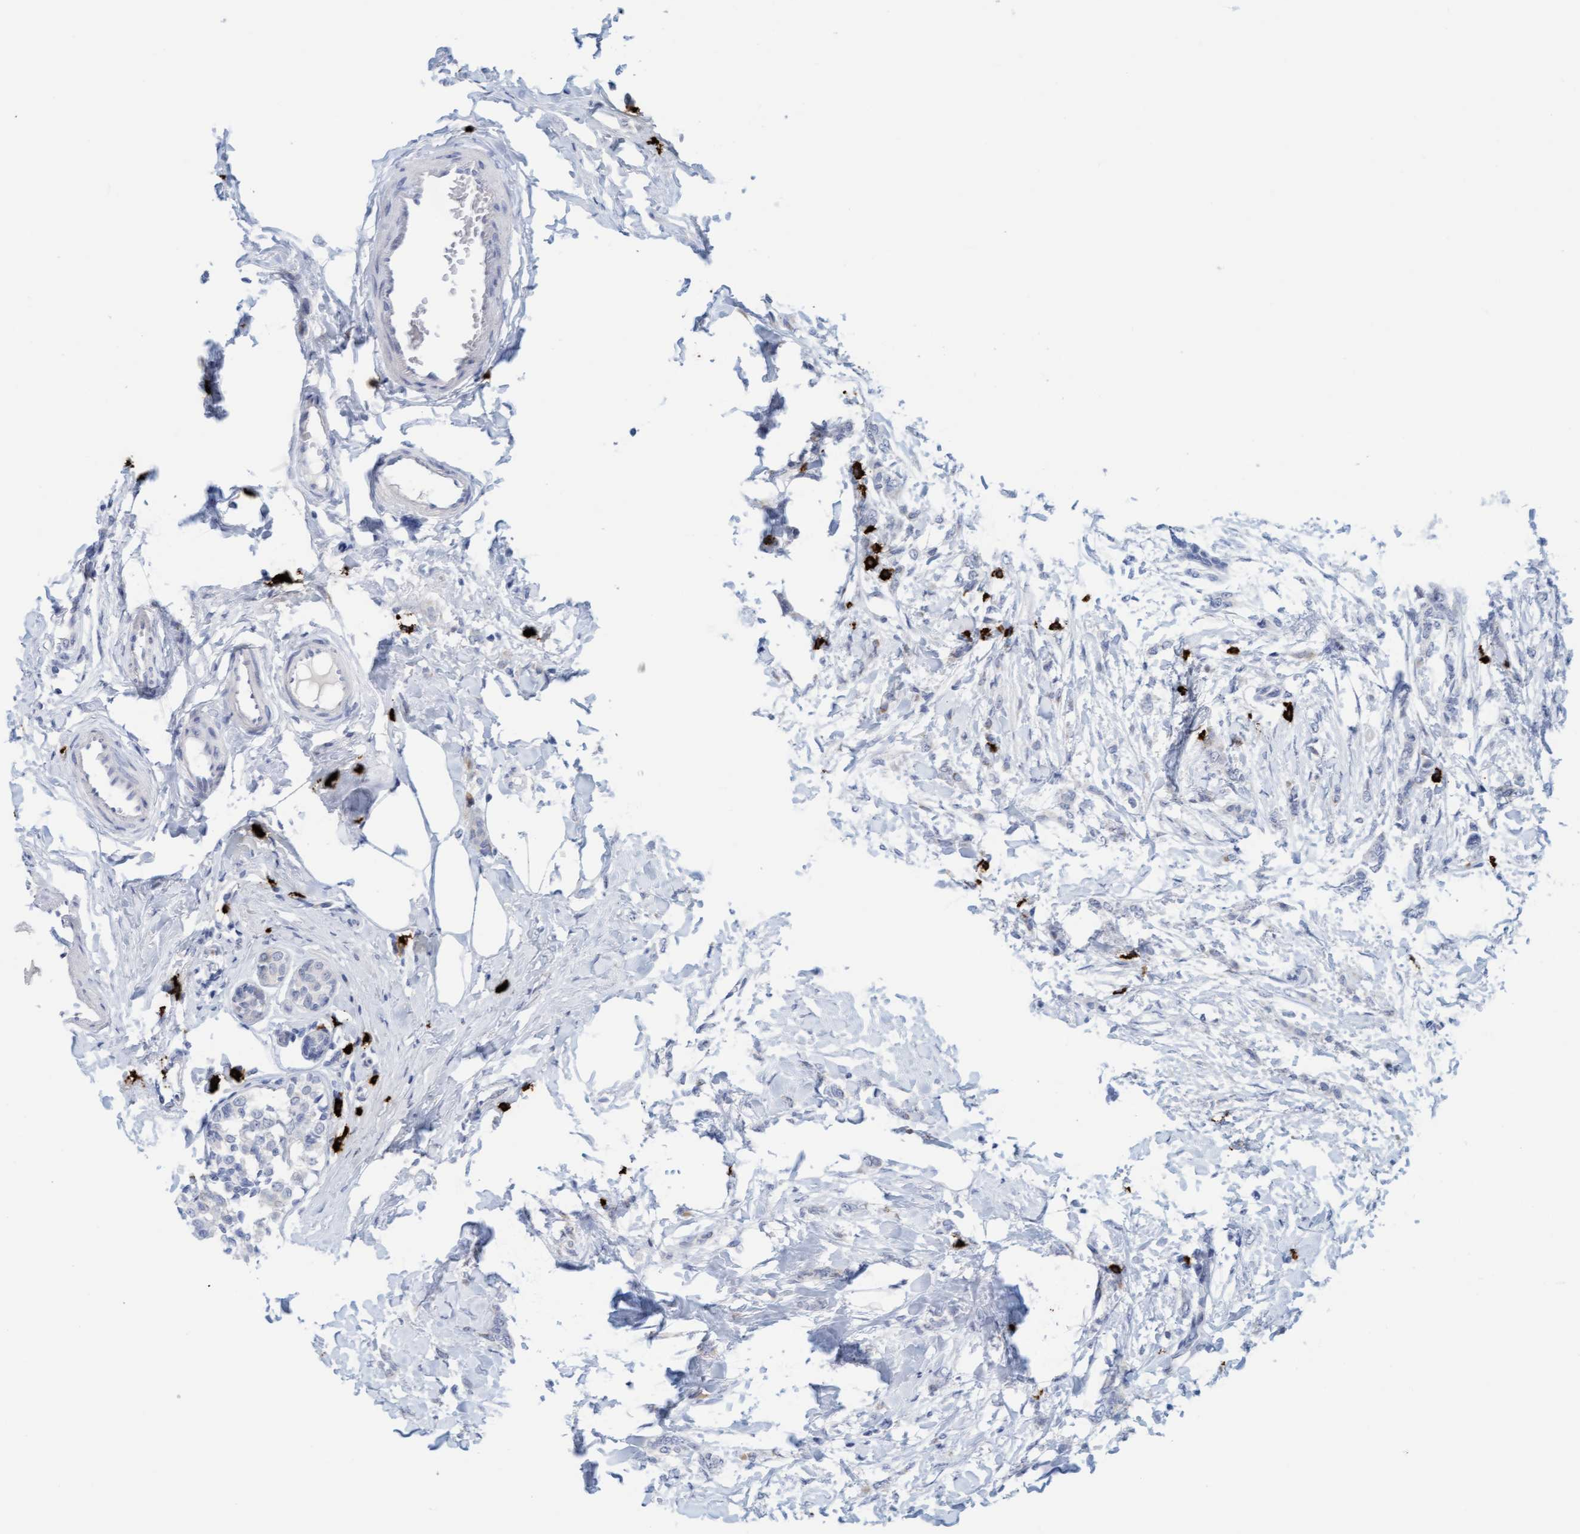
{"staining": {"intensity": "negative", "quantity": "none", "location": "none"}, "tissue": "breast cancer", "cell_type": "Tumor cells", "image_type": "cancer", "snomed": [{"axis": "morphology", "description": "Lobular carcinoma, in situ"}, {"axis": "morphology", "description": "Lobular carcinoma"}, {"axis": "topography", "description": "Breast"}], "caption": "DAB (3,3'-diaminobenzidine) immunohistochemical staining of human breast cancer (lobular carcinoma in situ) exhibits no significant positivity in tumor cells. (Stains: DAB immunohistochemistry (IHC) with hematoxylin counter stain, Microscopy: brightfield microscopy at high magnification).", "gene": "CPA3", "patient": {"sex": "female", "age": 41}}